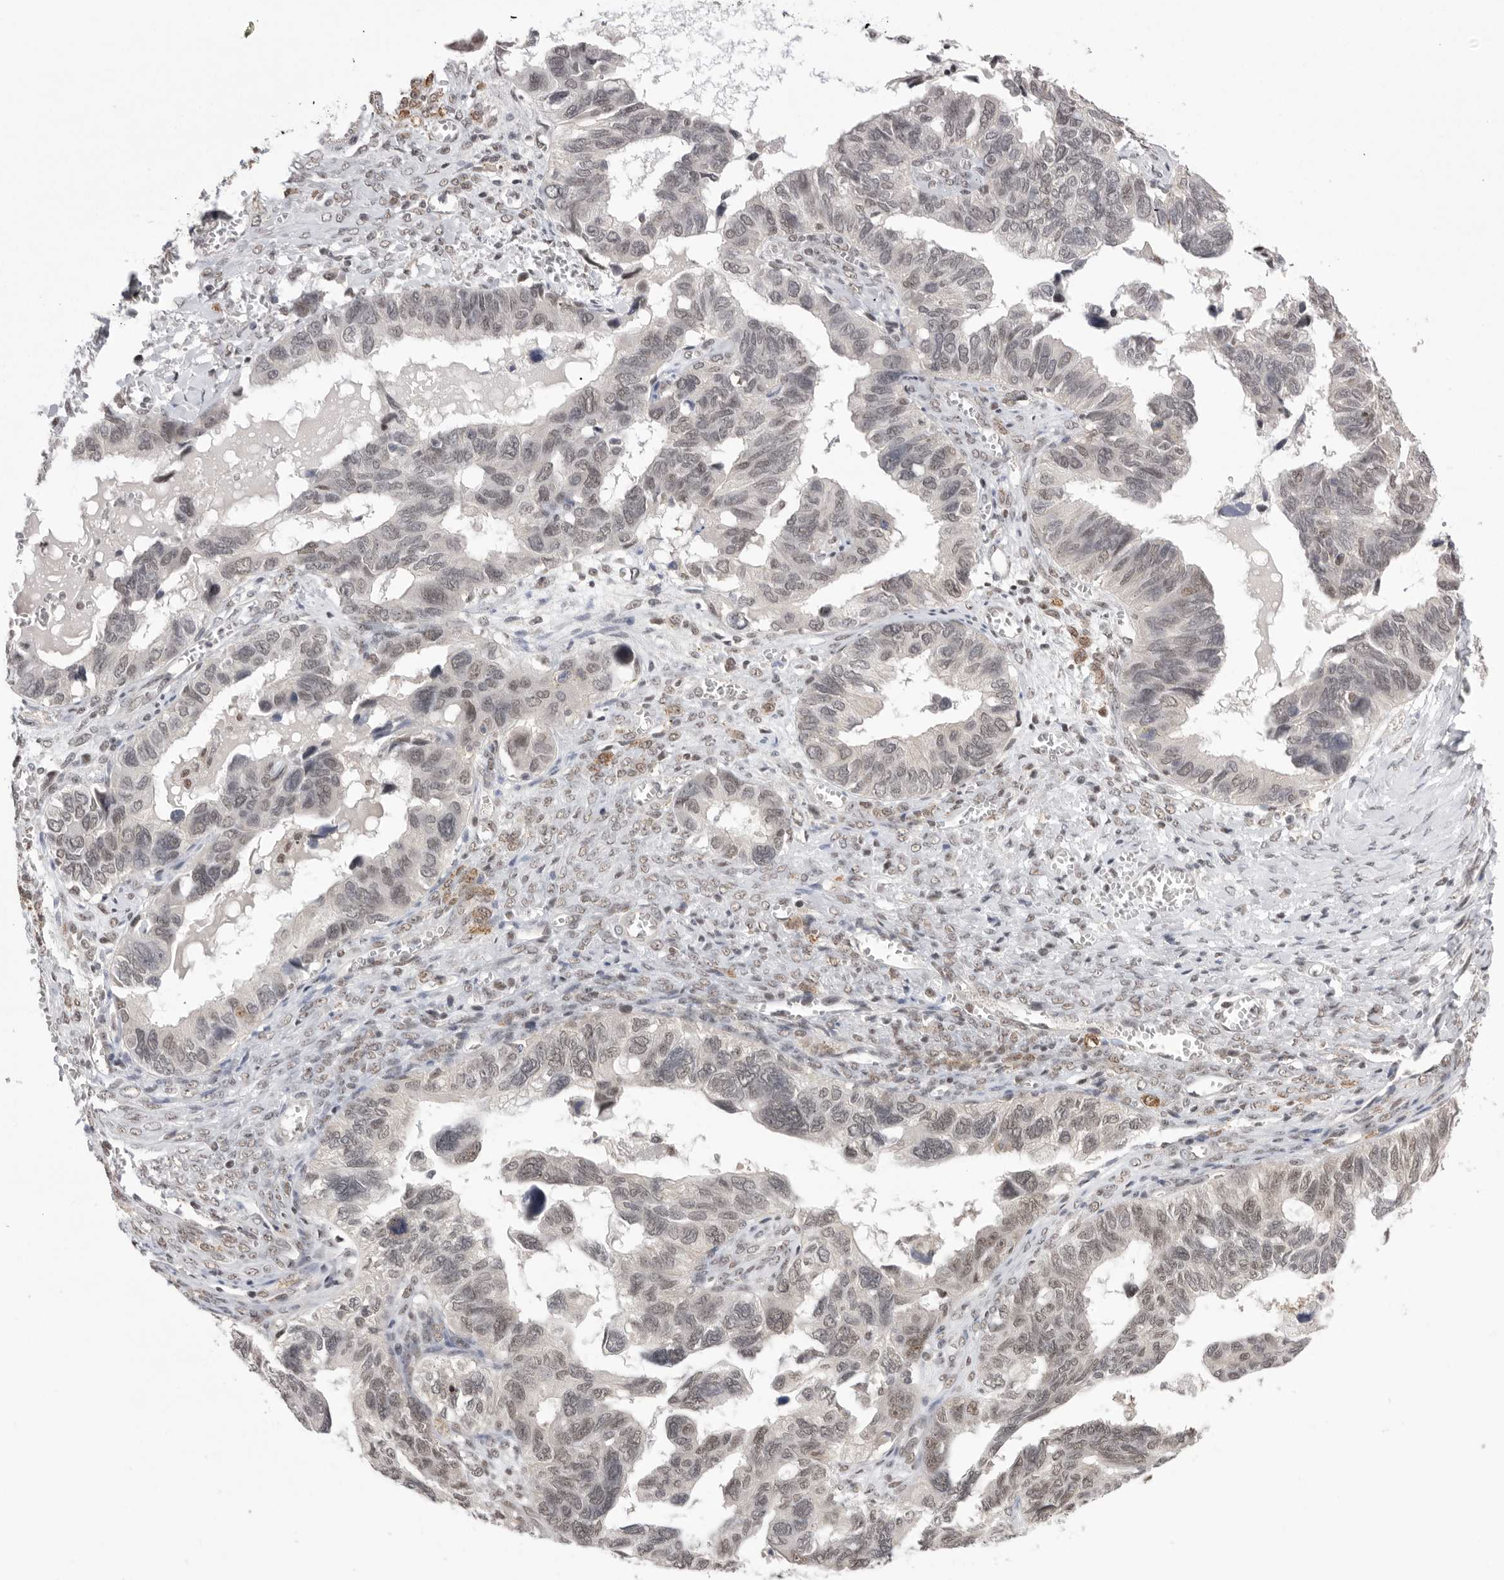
{"staining": {"intensity": "weak", "quantity": "25%-75%", "location": "nuclear"}, "tissue": "ovarian cancer", "cell_type": "Tumor cells", "image_type": "cancer", "snomed": [{"axis": "morphology", "description": "Cystadenocarcinoma, serous, NOS"}, {"axis": "topography", "description": "Ovary"}], "caption": "Serous cystadenocarcinoma (ovarian) tissue displays weak nuclear positivity in about 25%-75% of tumor cells", "gene": "BCLAF3", "patient": {"sex": "female", "age": 79}}